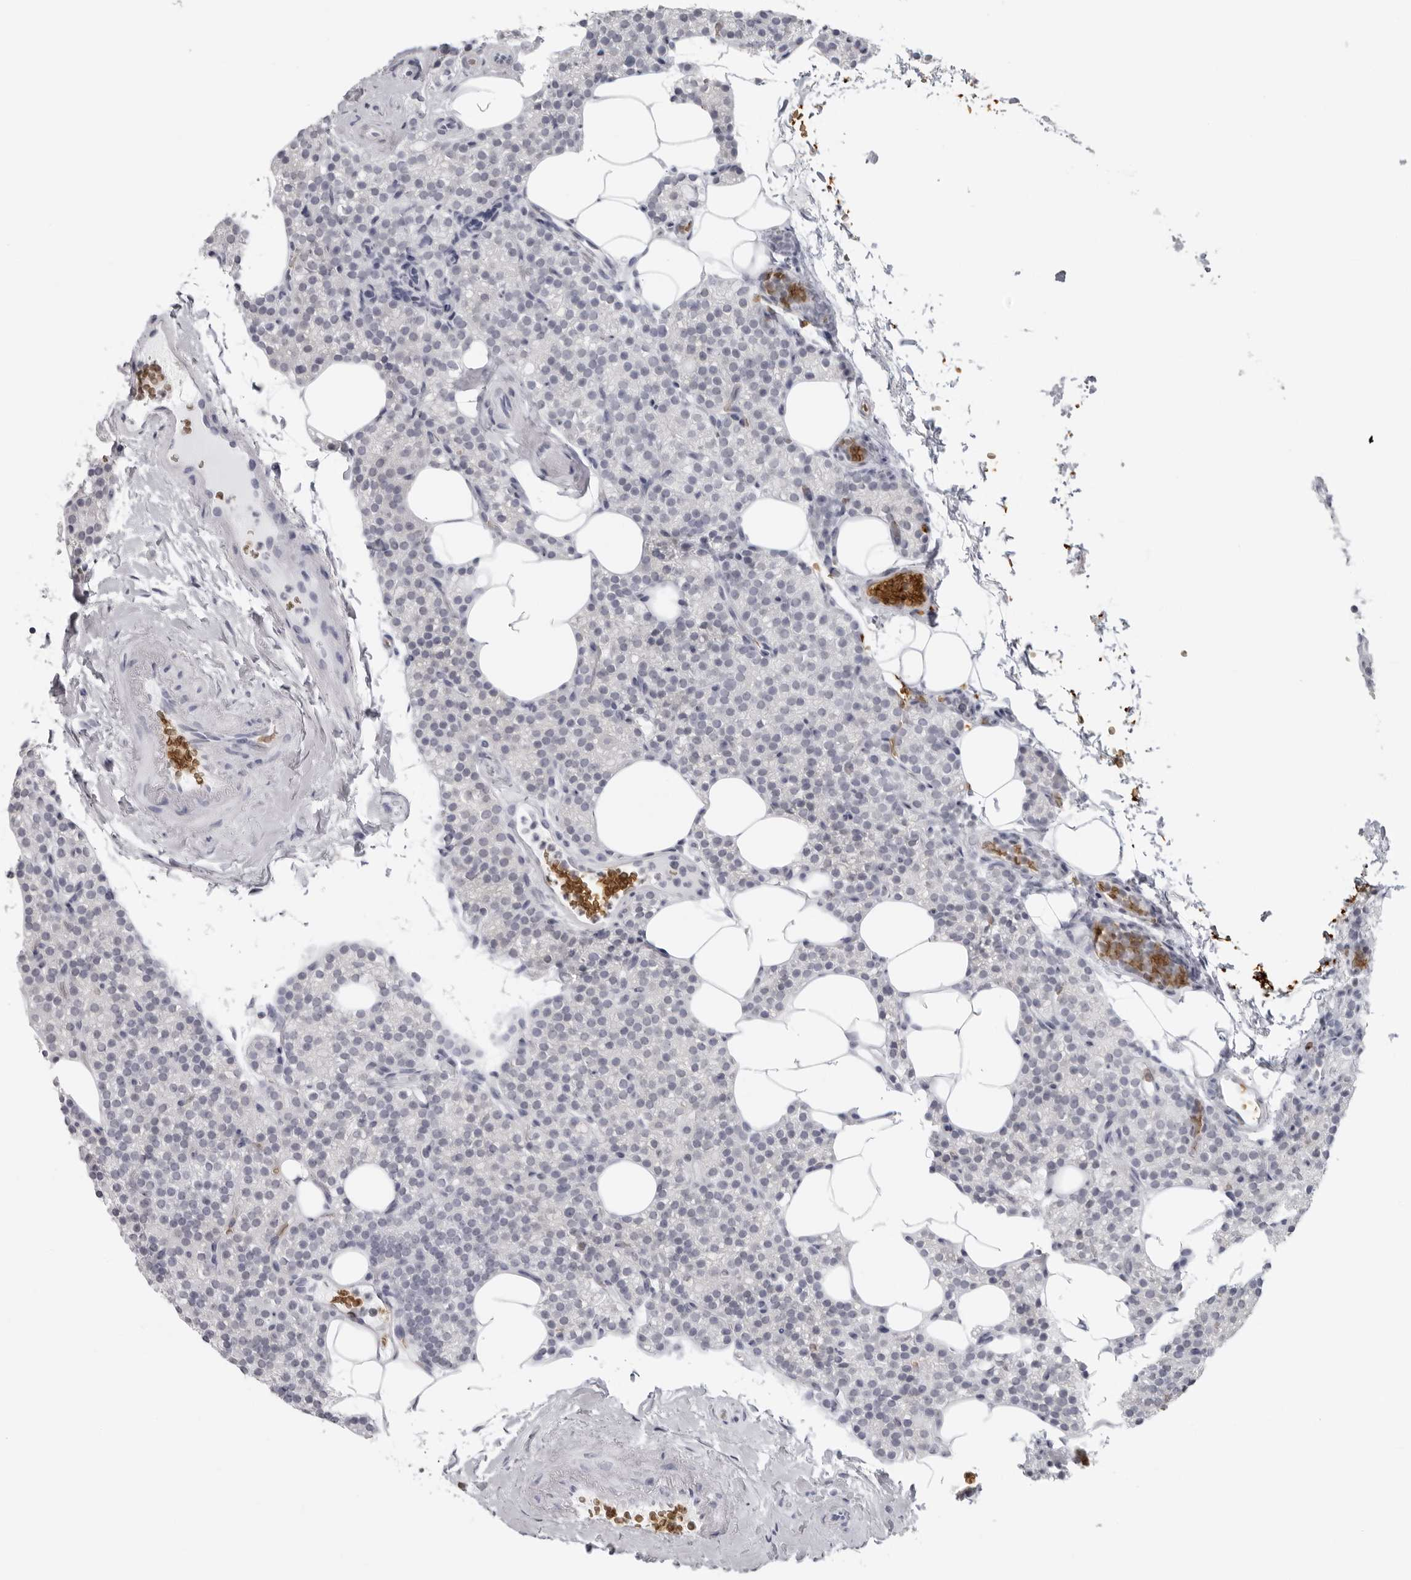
{"staining": {"intensity": "negative", "quantity": "none", "location": "none"}, "tissue": "parathyroid gland", "cell_type": "Glandular cells", "image_type": "normal", "snomed": [{"axis": "morphology", "description": "Normal tissue, NOS"}, {"axis": "topography", "description": "Parathyroid gland"}], "caption": "Immunohistochemistry (IHC) photomicrograph of normal parathyroid gland: parathyroid gland stained with DAB demonstrates no significant protein positivity in glandular cells. Brightfield microscopy of immunohistochemistry stained with DAB (brown) and hematoxylin (blue), captured at high magnification.", "gene": "EPB41", "patient": {"sex": "female", "age": 56}}